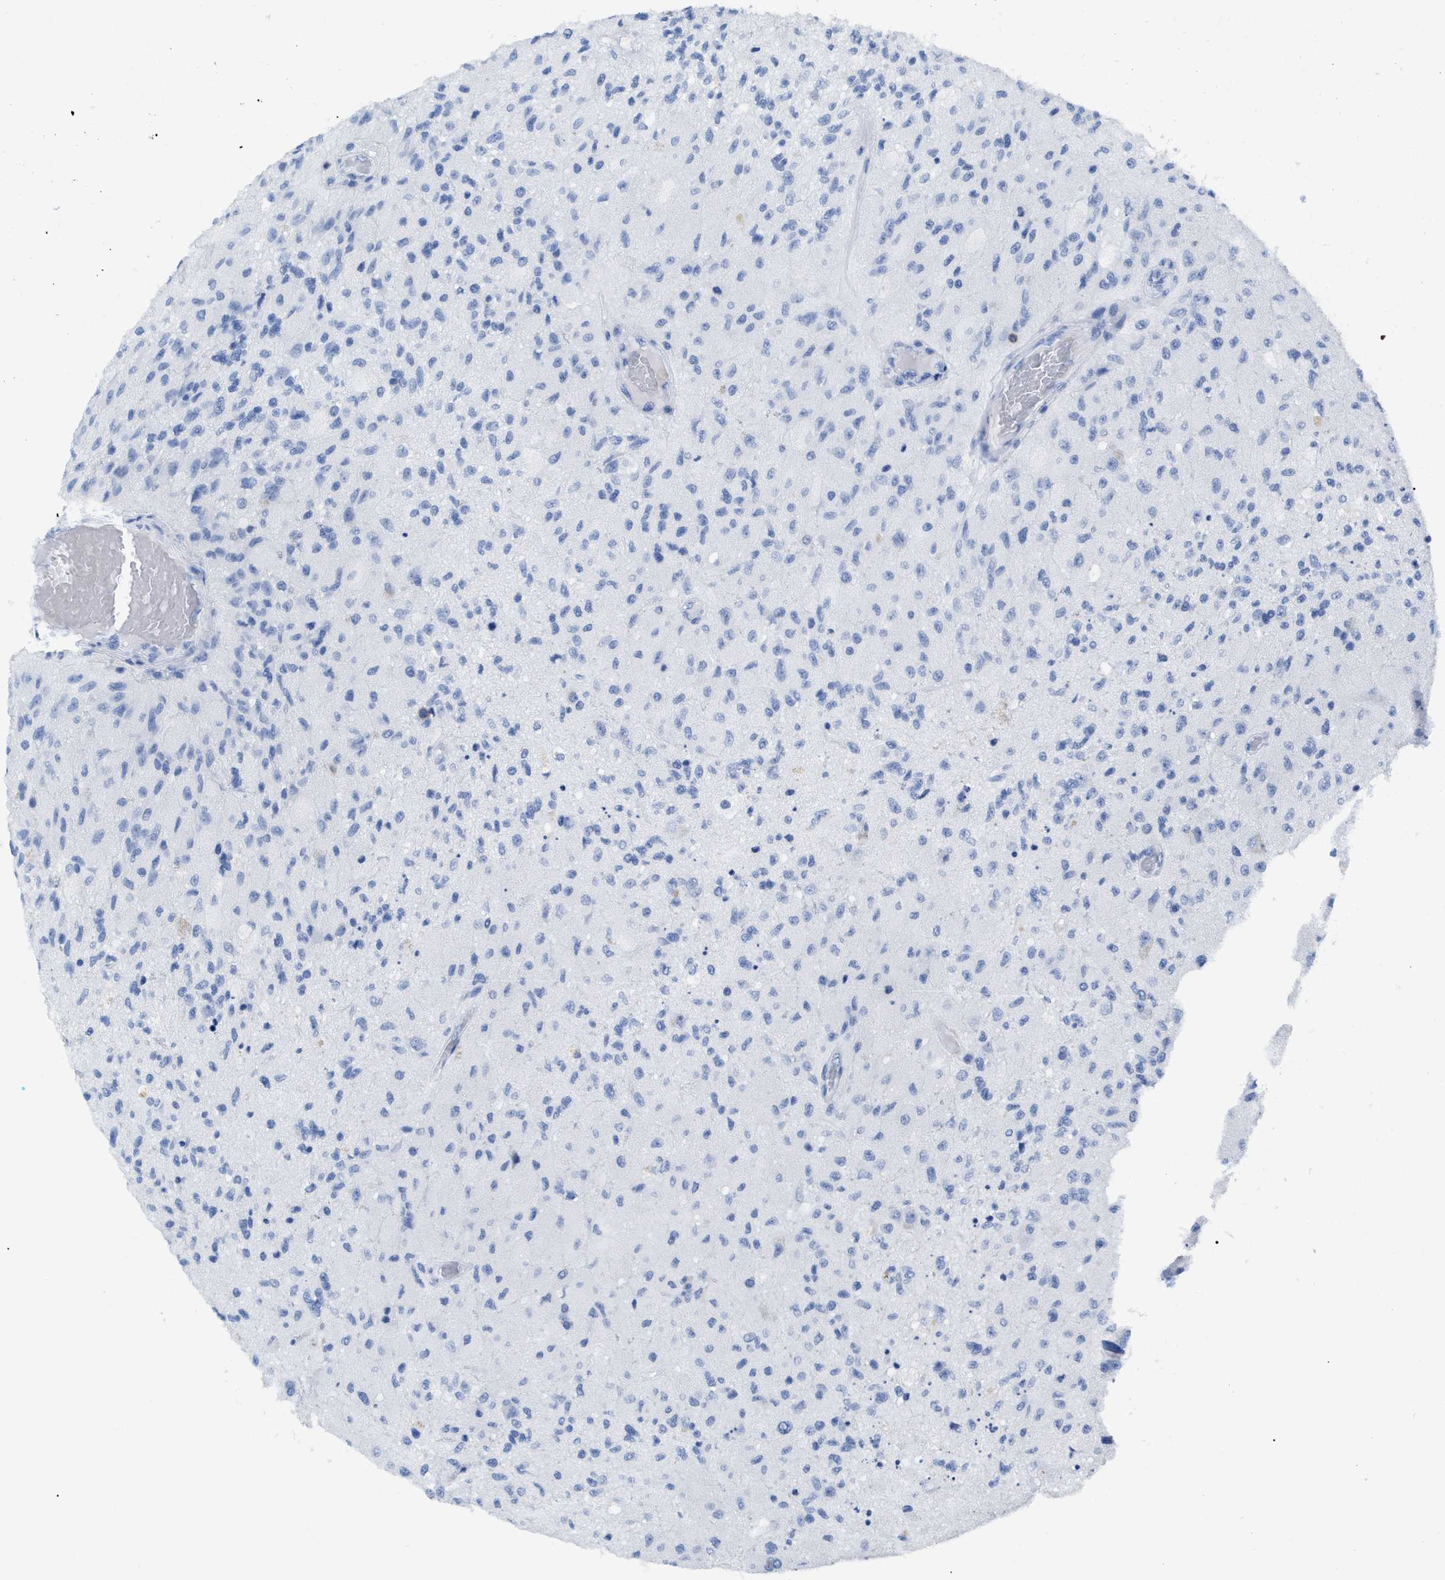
{"staining": {"intensity": "negative", "quantity": "none", "location": "none"}, "tissue": "glioma", "cell_type": "Tumor cells", "image_type": "cancer", "snomed": [{"axis": "morphology", "description": "Normal tissue, NOS"}, {"axis": "morphology", "description": "Glioma, malignant, High grade"}, {"axis": "topography", "description": "Cerebral cortex"}], "caption": "Immunohistochemistry (IHC) of human malignant high-grade glioma demonstrates no positivity in tumor cells.", "gene": "CD5", "patient": {"sex": "male", "age": 77}}